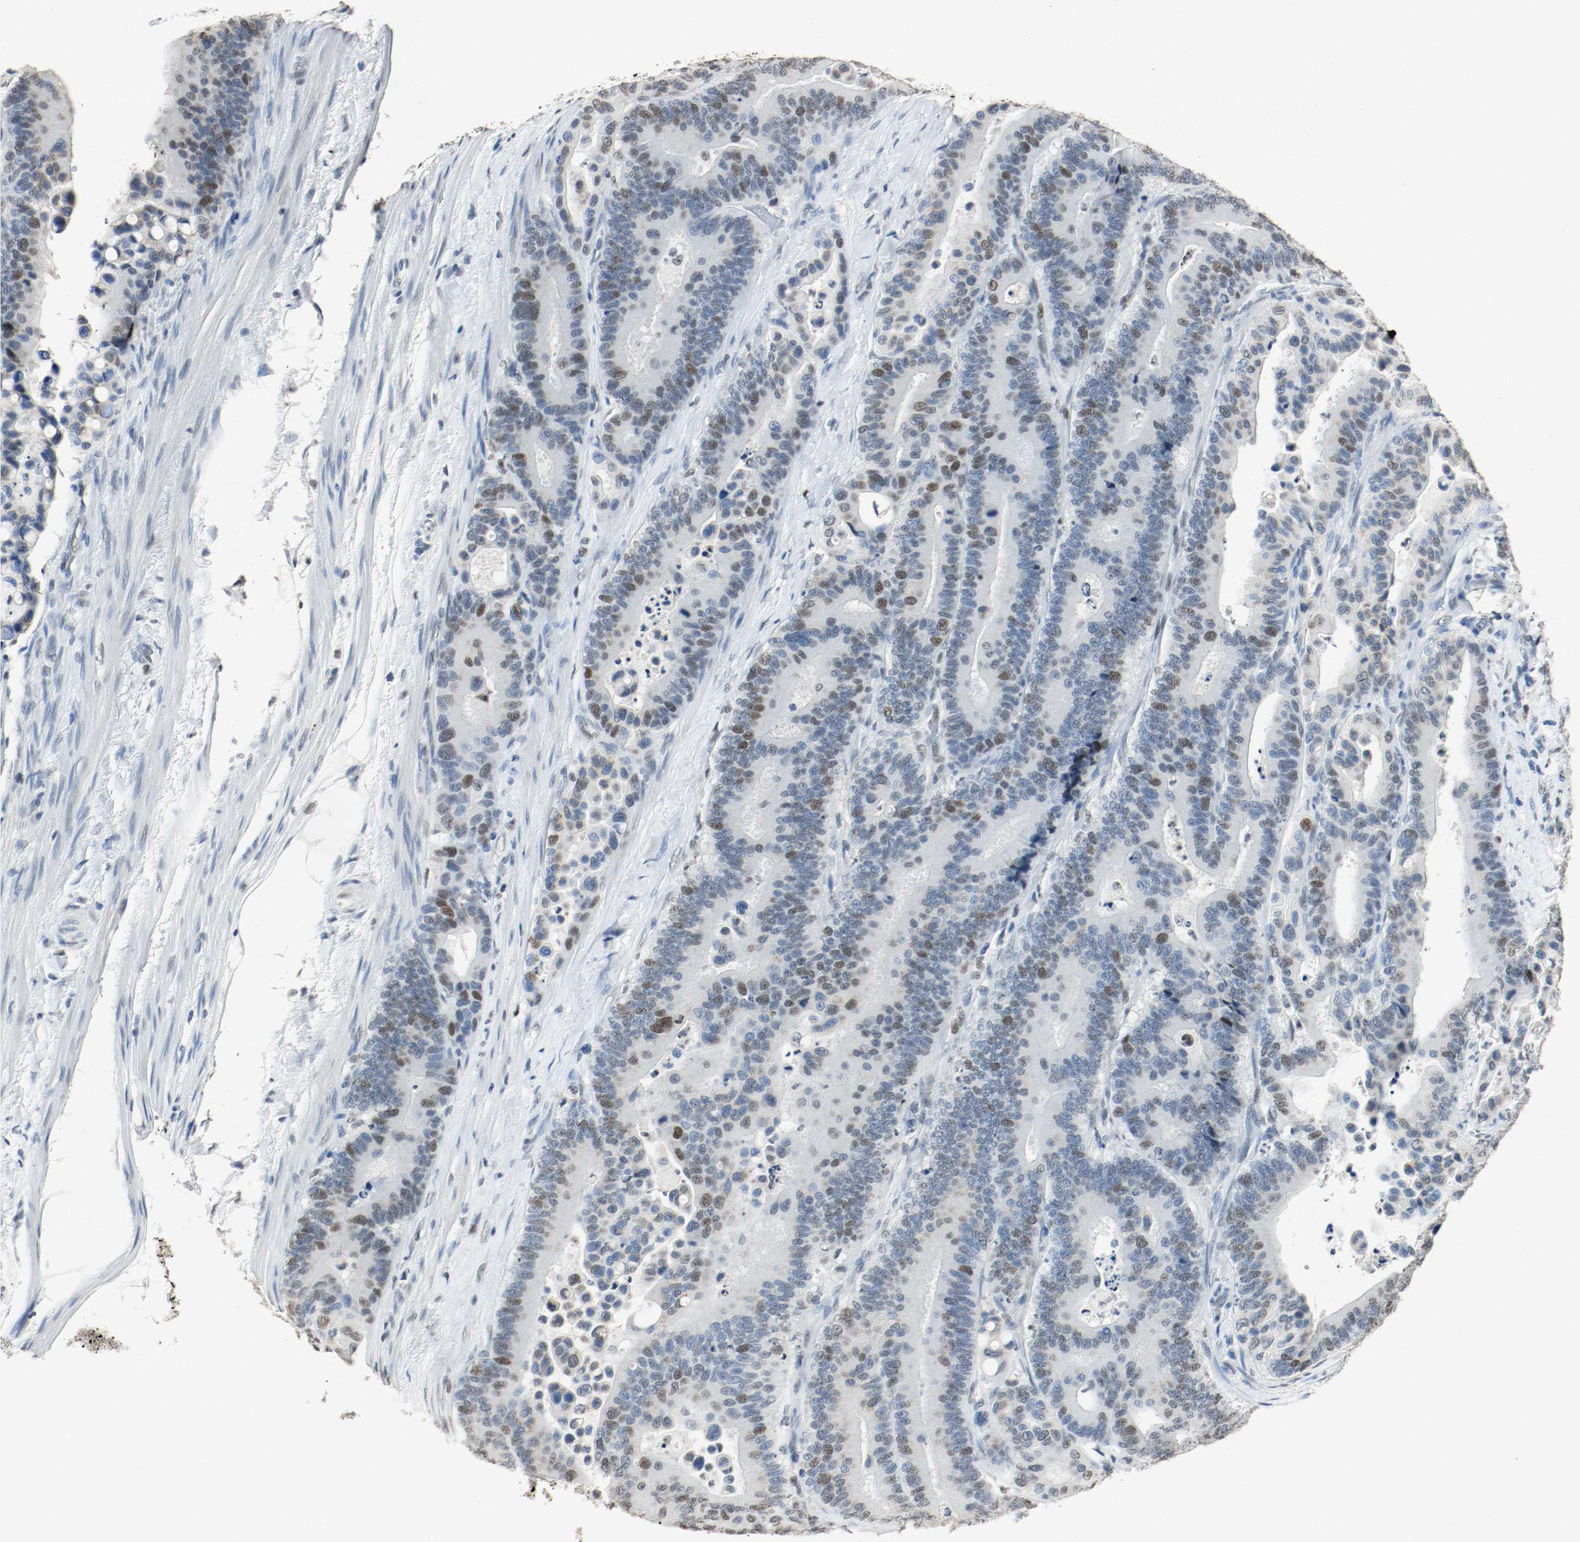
{"staining": {"intensity": "moderate", "quantity": "25%-75%", "location": "nuclear"}, "tissue": "colorectal cancer", "cell_type": "Tumor cells", "image_type": "cancer", "snomed": [{"axis": "morphology", "description": "Normal tissue, NOS"}, {"axis": "morphology", "description": "Adenocarcinoma, NOS"}, {"axis": "topography", "description": "Colon"}], "caption": "Protein staining reveals moderate nuclear expression in about 25%-75% of tumor cells in colorectal cancer (adenocarcinoma).", "gene": "DNMT1", "patient": {"sex": "male", "age": 82}}